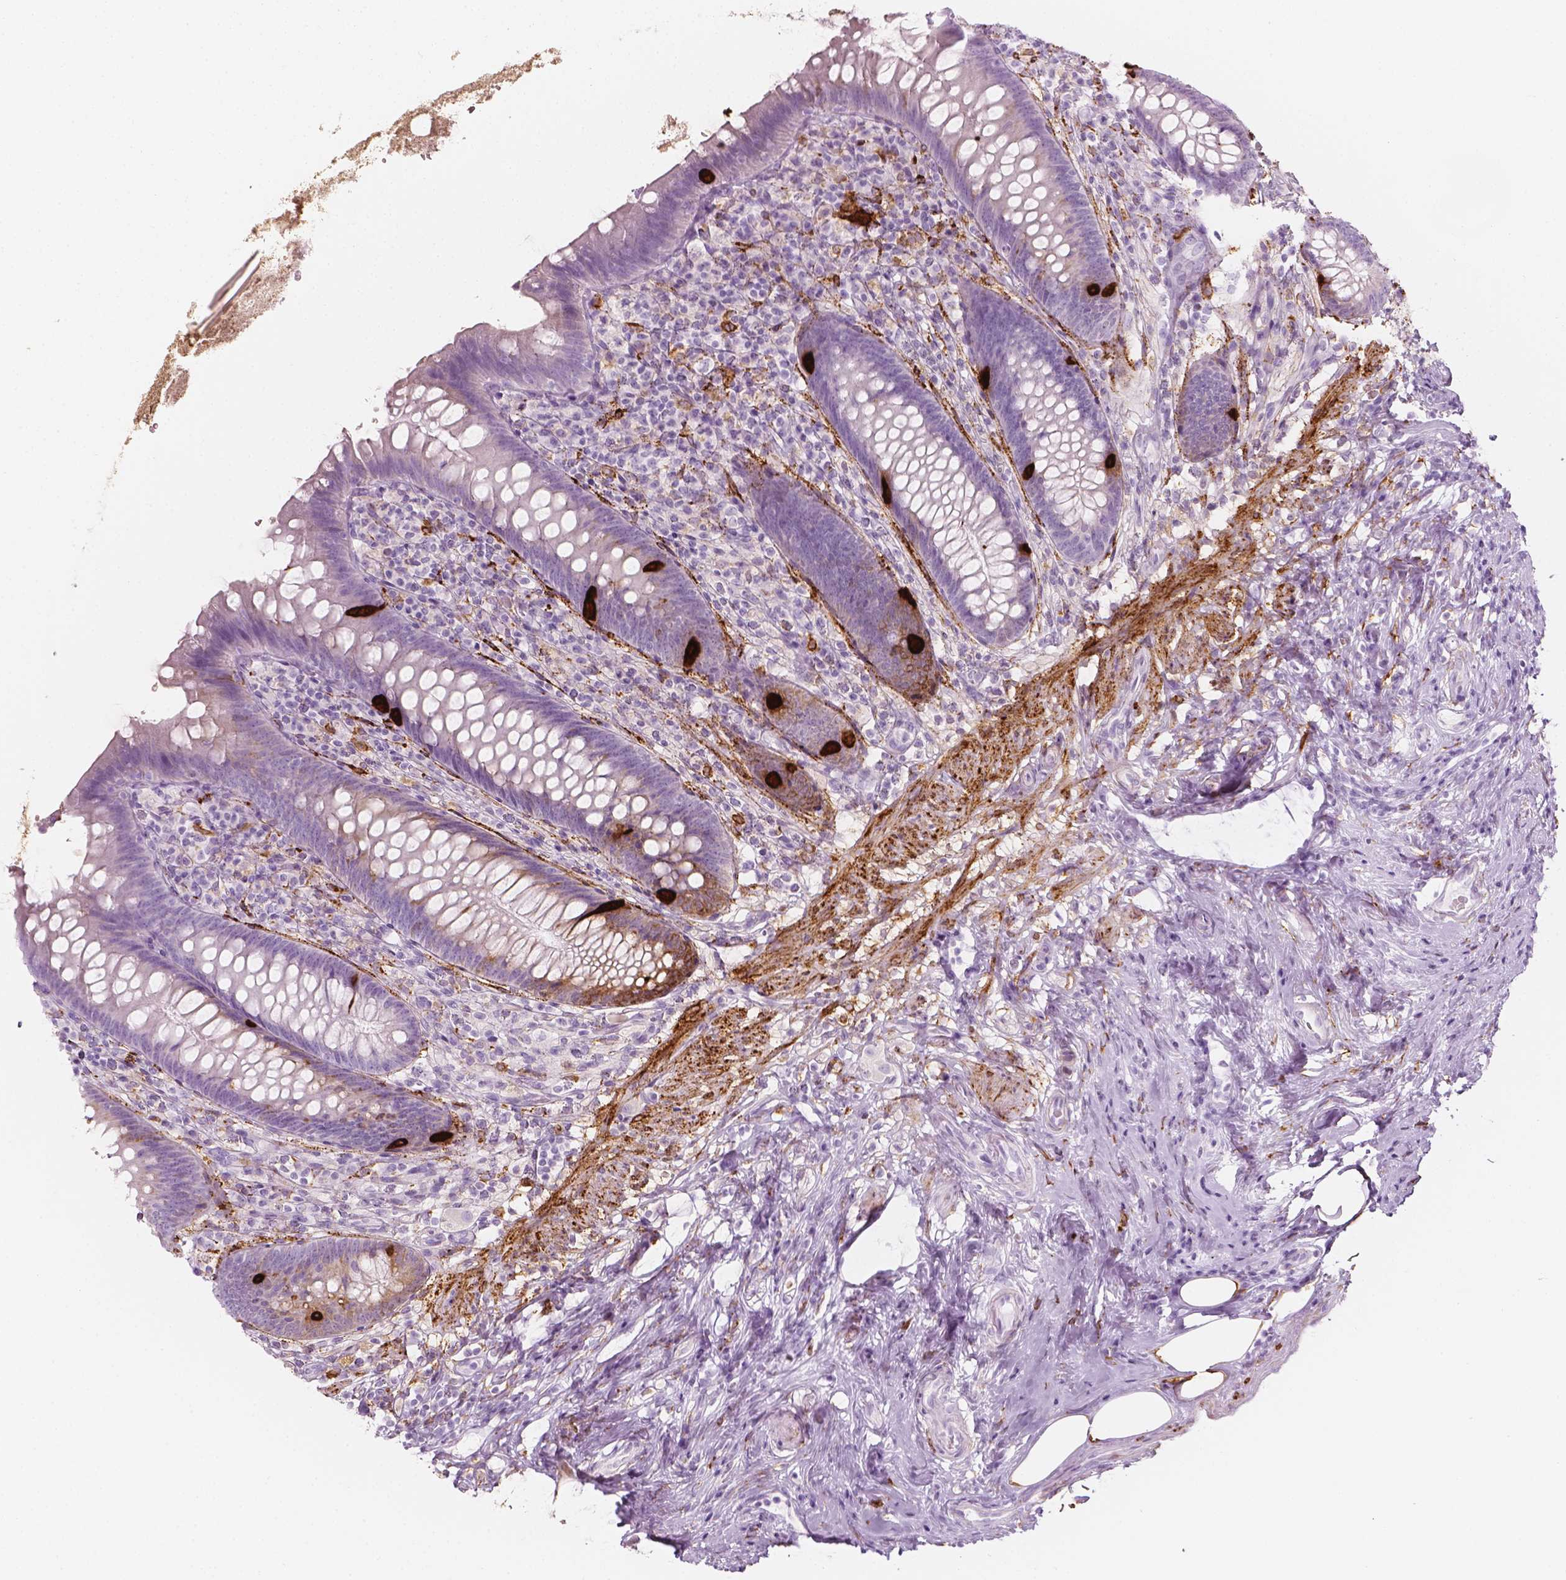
{"staining": {"intensity": "strong", "quantity": "<25%", "location": "cytoplasmic/membranous"}, "tissue": "appendix", "cell_type": "Glandular cells", "image_type": "normal", "snomed": [{"axis": "morphology", "description": "Normal tissue, NOS"}, {"axis": "topography", "description": "Appendix"}], "caption": "Brown immunohistochemical staining in unremarkable appendix demonstrates strong cytoplasmic/membranous positivity in approximately <25% of glandular cells.", "gene": "CES1", "patient": {"sex": "male", "age": 47}}